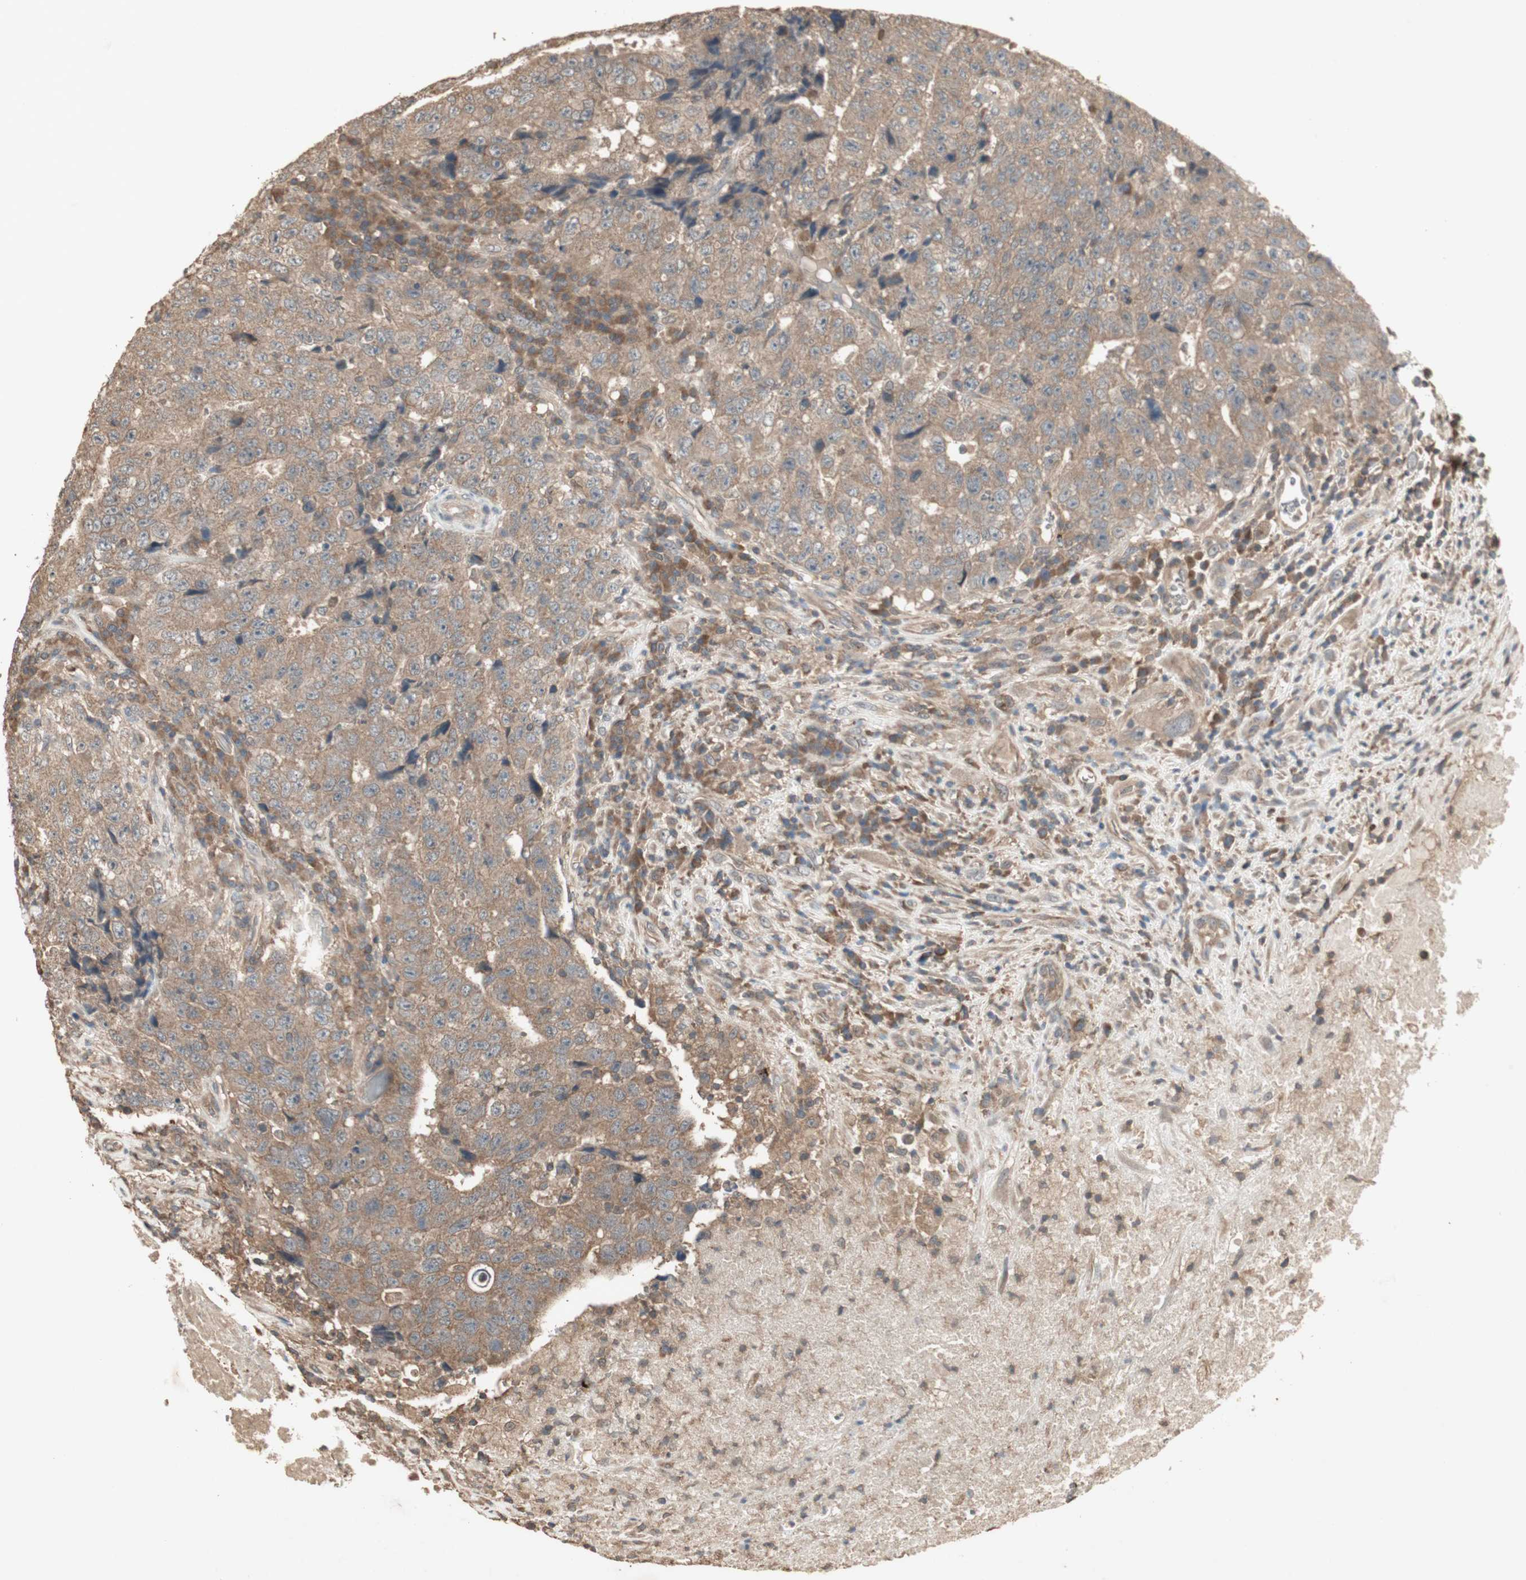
{"staining": {"intensity": "moderate", "quantity": ">75%", "location": "cytoplasmic/membranous"}, "tissue": "testis cancer", "cell_type": "Tumor cells", "image_type": "cancer", "snomed": [{"axis": "morphology", "description": "Necrosis, NOS"}, {"axis": "morphology", "description": "Carcinoma, Embryonal, NOS"}, {"axis": "topography", "description": "Testis"}], "caption": "Embryonal carcinoma (testis) stained with DAB IHC displays medium levels of moderate cytoplasmic/membranous expression in approximately >75% of tumor cells.", "gene": "UBAC1", "patient": {"sex": "male", "age": 19}}